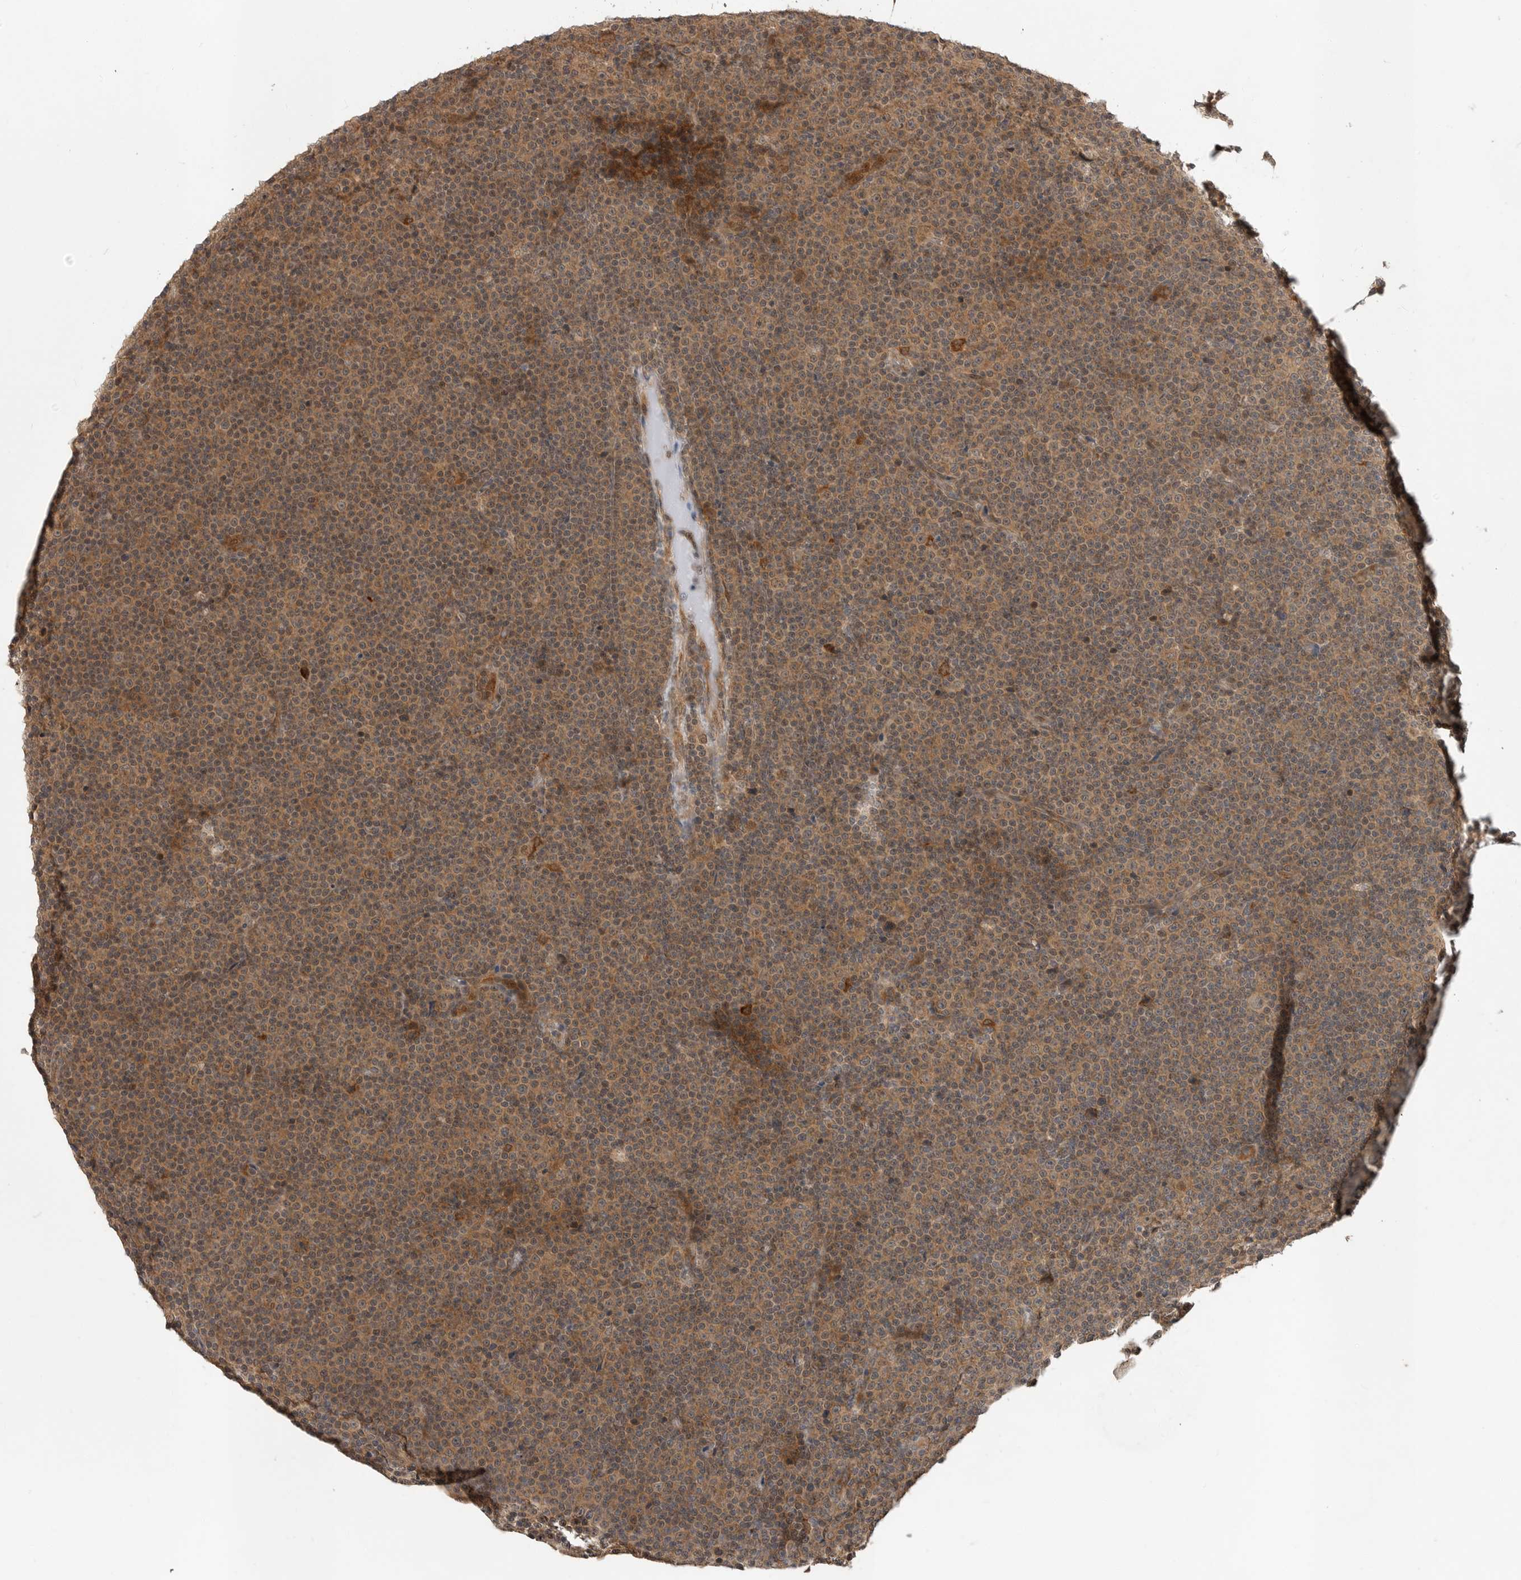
{"staining": {"intensity": "moderate", "quantity": ">75%", "location": "cytoplasmic/membranous"}, "tissue": "lymphoma", "cell_type": "Tumor cells", "image_type": "cancer", "snomed": [{"axis": "morphology", "description": "Malignant lymphoma, non-Hodgkin's type, Low grade"}, {"axis": "topography", "description": "Lymph node"}], "caption": "Immunohistochemistry of human low-grade malignant lymphoma, non-Hodgkin's type displays medium levels of moderate cytoplasmic/membranous positivity in about >75% of tumor cells.", "gene": "OSBPL9", "patient": {"sex": "female", "age": 67}}